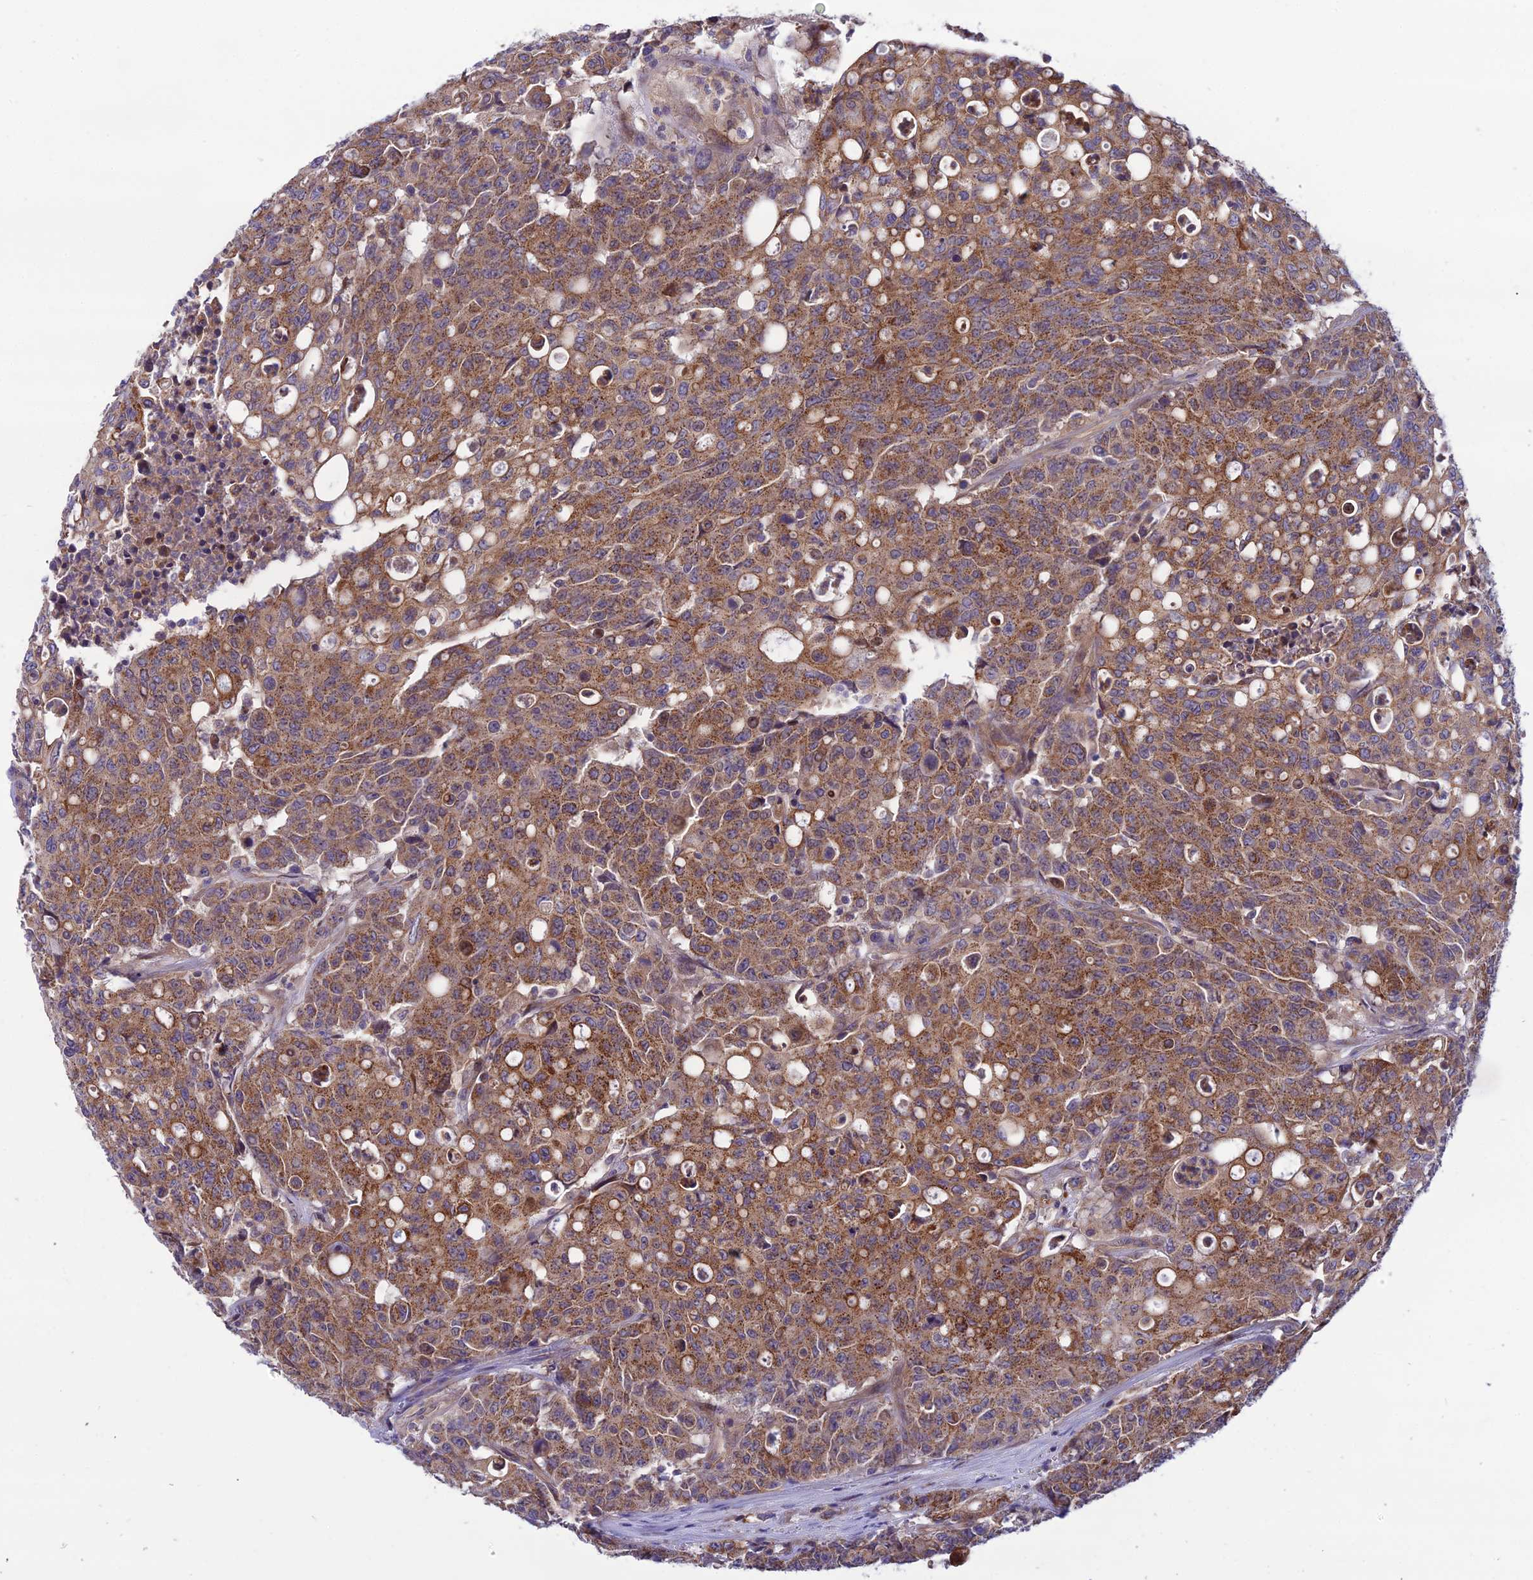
{"staining": {"intensity": "strong", "quantity": ">75%", "location": "cytoplasmic/membranous"}, "tissue": "colorectal cancer", "cell_type": "Tumor cells", "image_type": "cancer", "snomed": [{"axis": "morphology", "description": "Adenocarcinoma, NOS"}, {"axis": "topography", "description": "Colon"}], "caption": "Tumor cells show strong cytoplasmic/membranous expression in about >75% of cells in colorectal cancer. The staining was performed using DAB to visualize the protein expression in brown, while the nuclei were stained in blue with hematoxylin (Magnification: 20x).", "gene": "TRIM43B", "patient": {"sex": "male", "age": 51}}